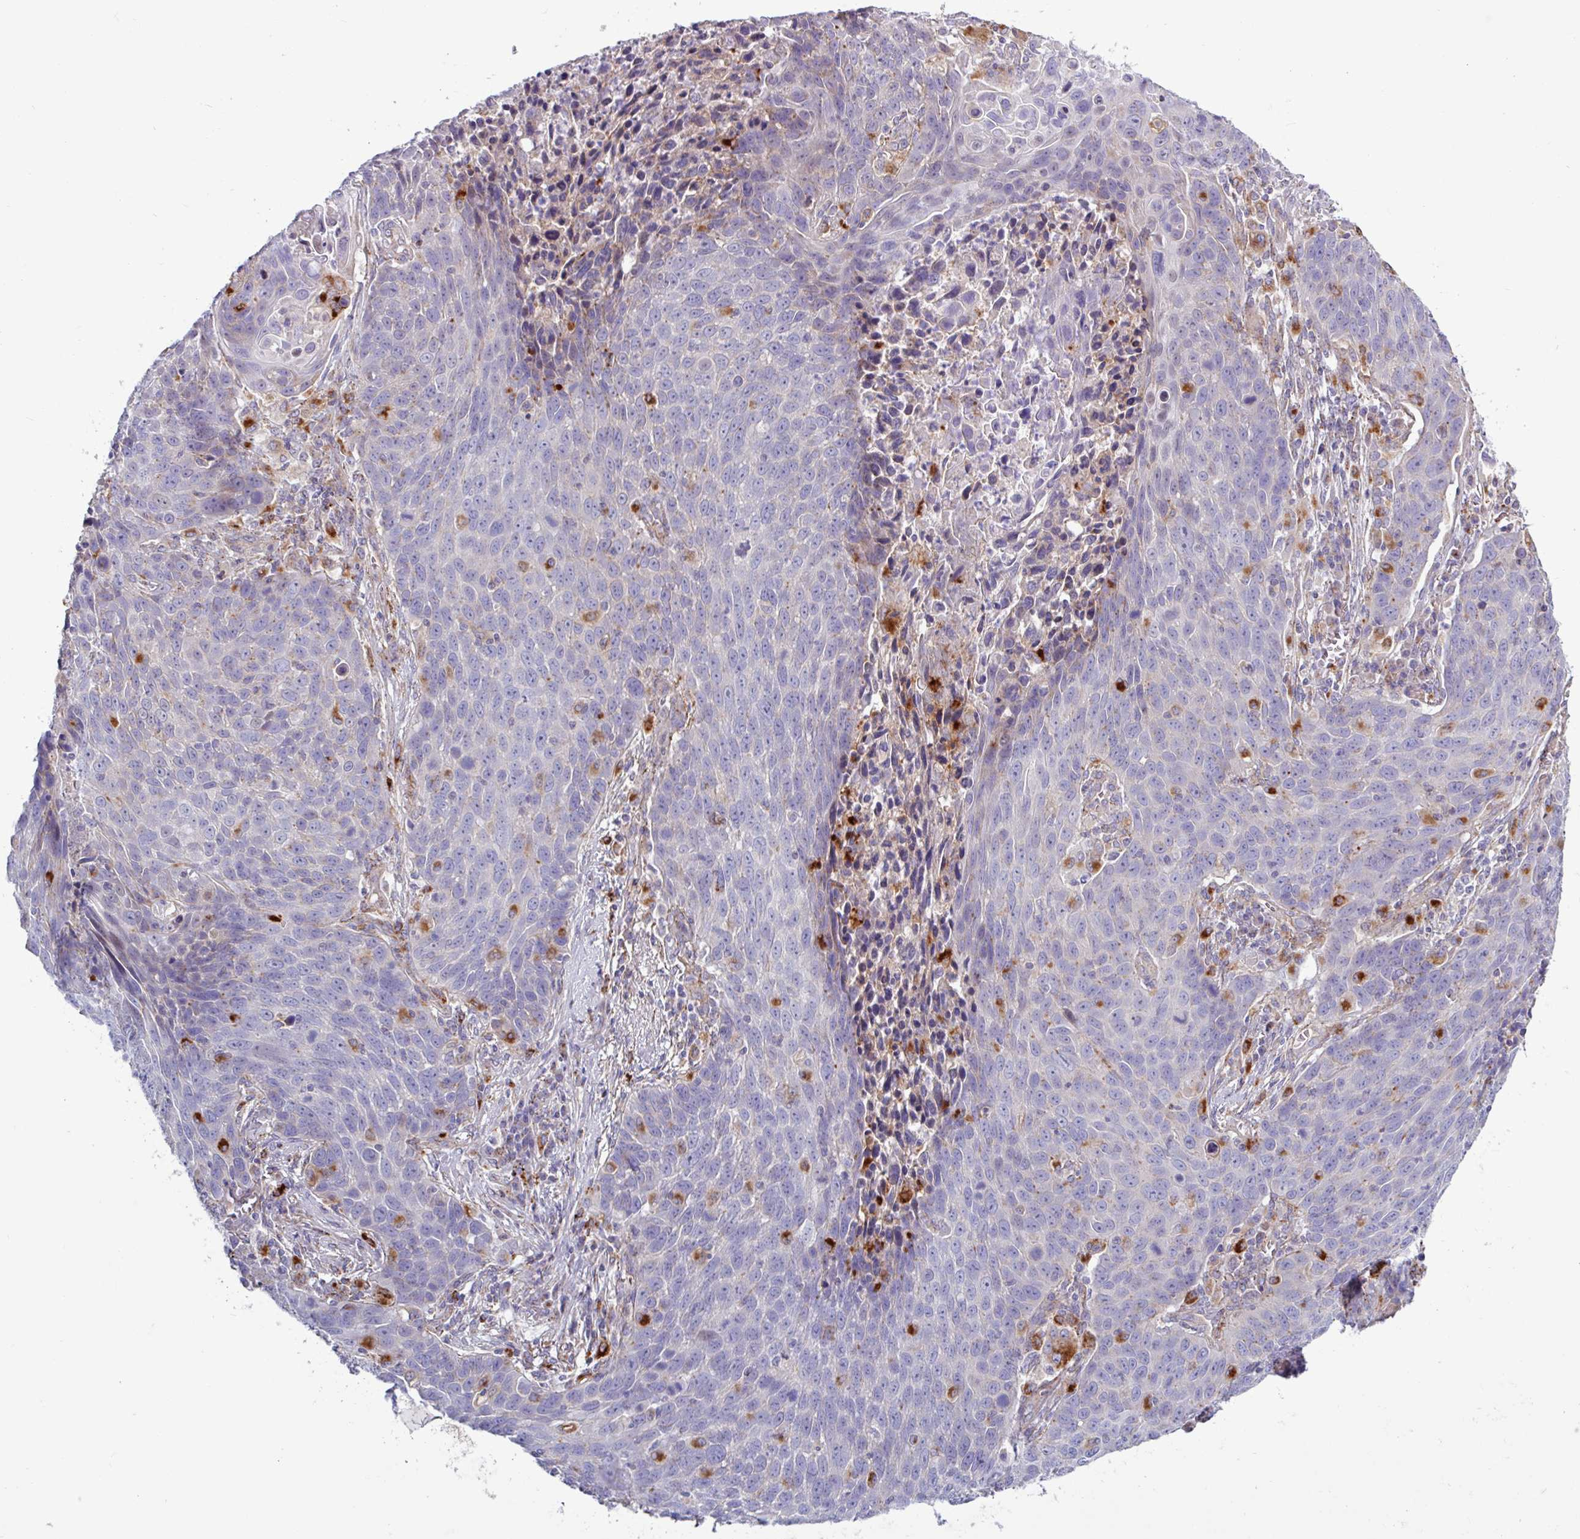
{"staining": {"intensity": "negative", "quantity": "none", "location": "none"}, "tissue": "lung cancer", "cell_type": "Tumor cells", "image_type": "cancer", "snomed": [{"axis": "morphology", "description": "Squamous cell carcinoma, NOS"}, {"axis": "topography", "description": "Lung"}], "caption": "High power microscopy micrograph of an immunohistochemistry (IHC) photomicrograph of squamous cell carcinoma (lung), revealing no significant expression in tumor cells. (DAB immunohistochemistry with hematoxylin counter stain).", "gene": "AMIGO2", "patient": {"sex": "male", "age": 78}}